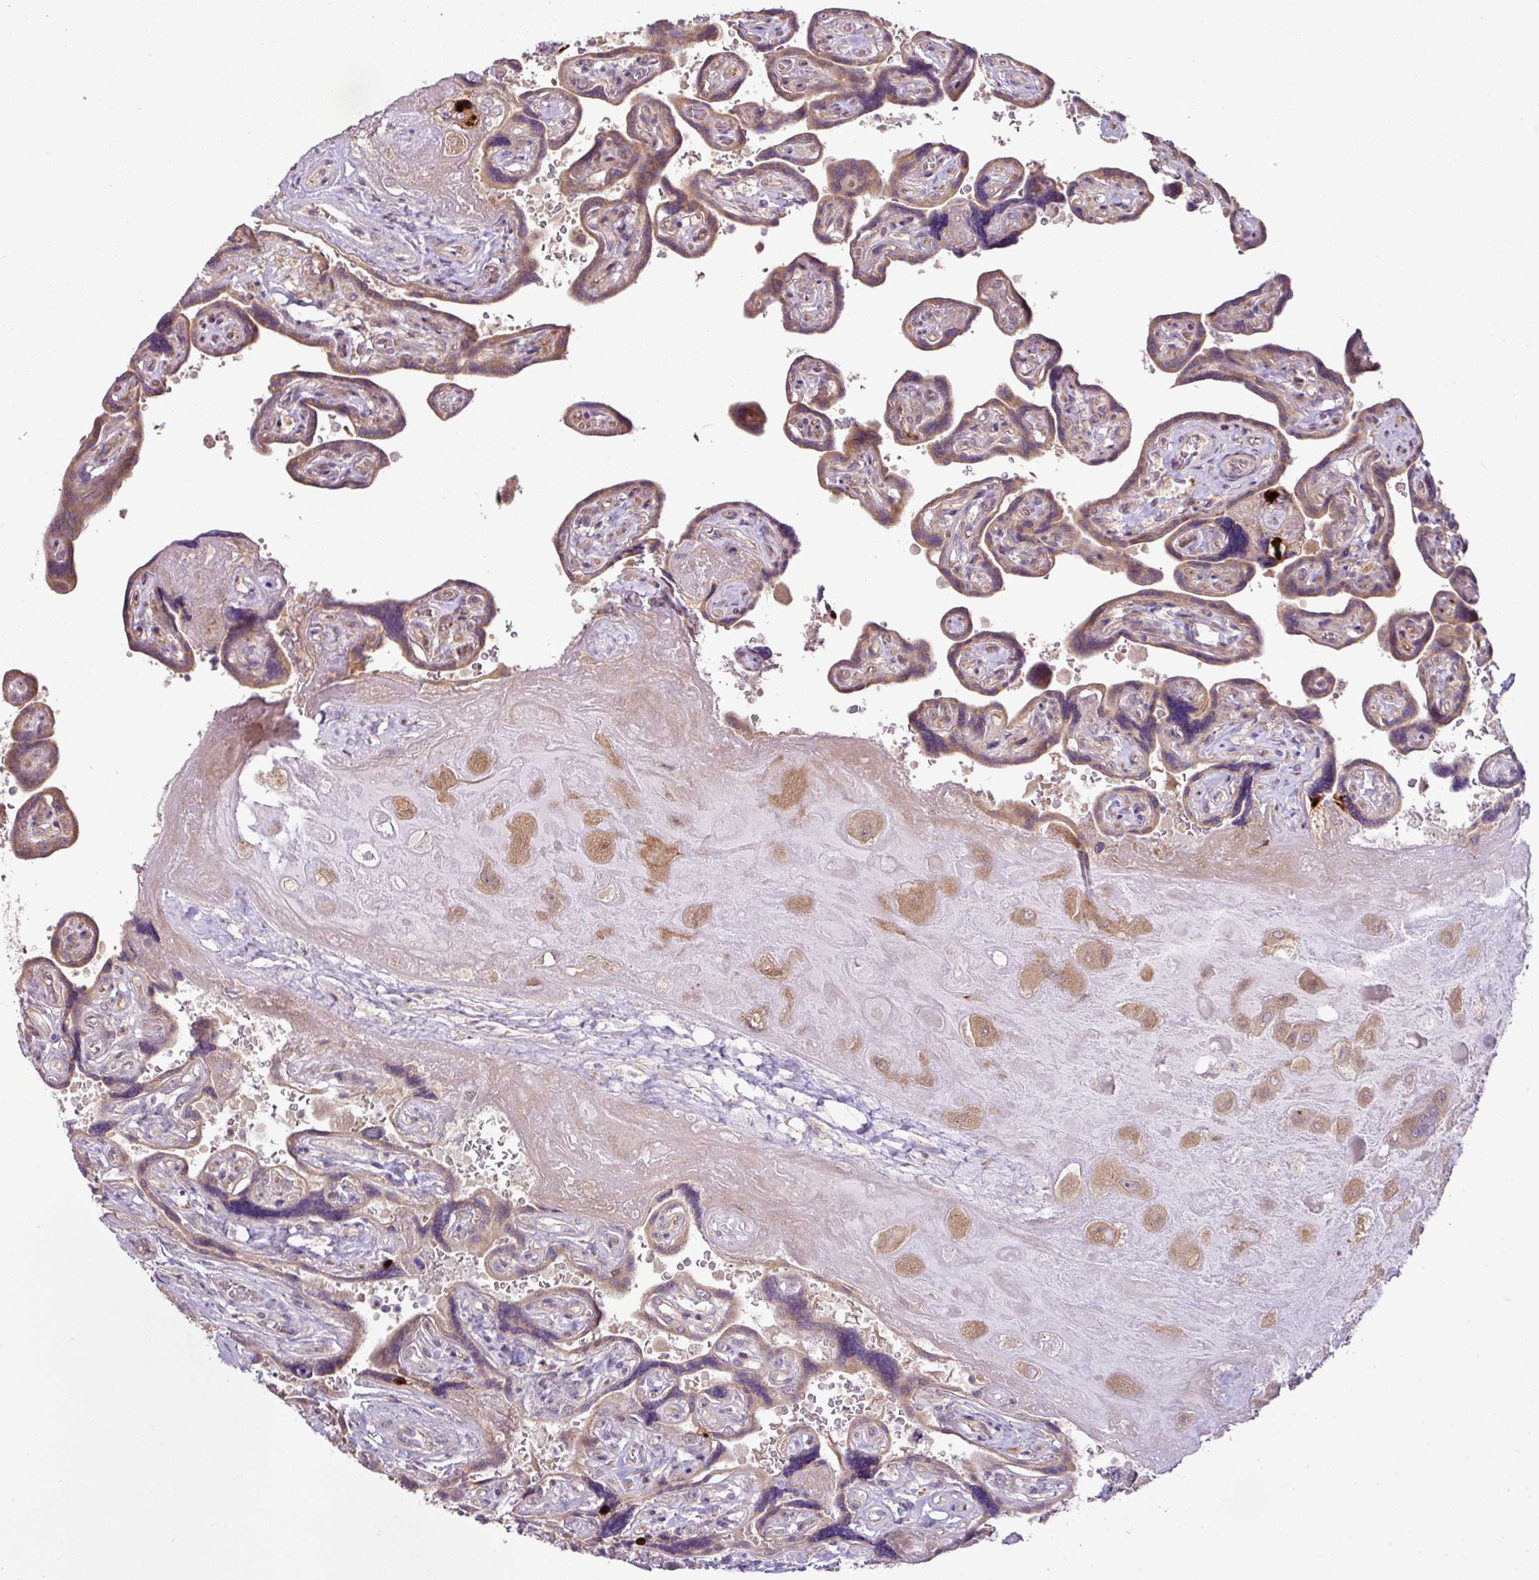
{"staining": {"intensity": "moderate", "quantity": ">75%", "location": "cytoplasmic/membranous"}, "tissue": "placenta", "cell_type": "Decidual cells", "image_type": "normal", "snomed": [{"axis": "morphology", "description": "Normal tissue, NOS"}, {"axis": "topography", "description": "Placenta"}], "caption": "Immunohistochemistry (IHC) photomicrograph of unremarkable placenta: placenta stained using immunohistochemistry demonstrates medium levels of moderate protein expression localized specifically in the cytoplasmic/membranous of decidual cells, appearing as a cytoplasmic/membranous brown color.", "gene": "COX18", "patient": {"sex": "female", "age": 32}}